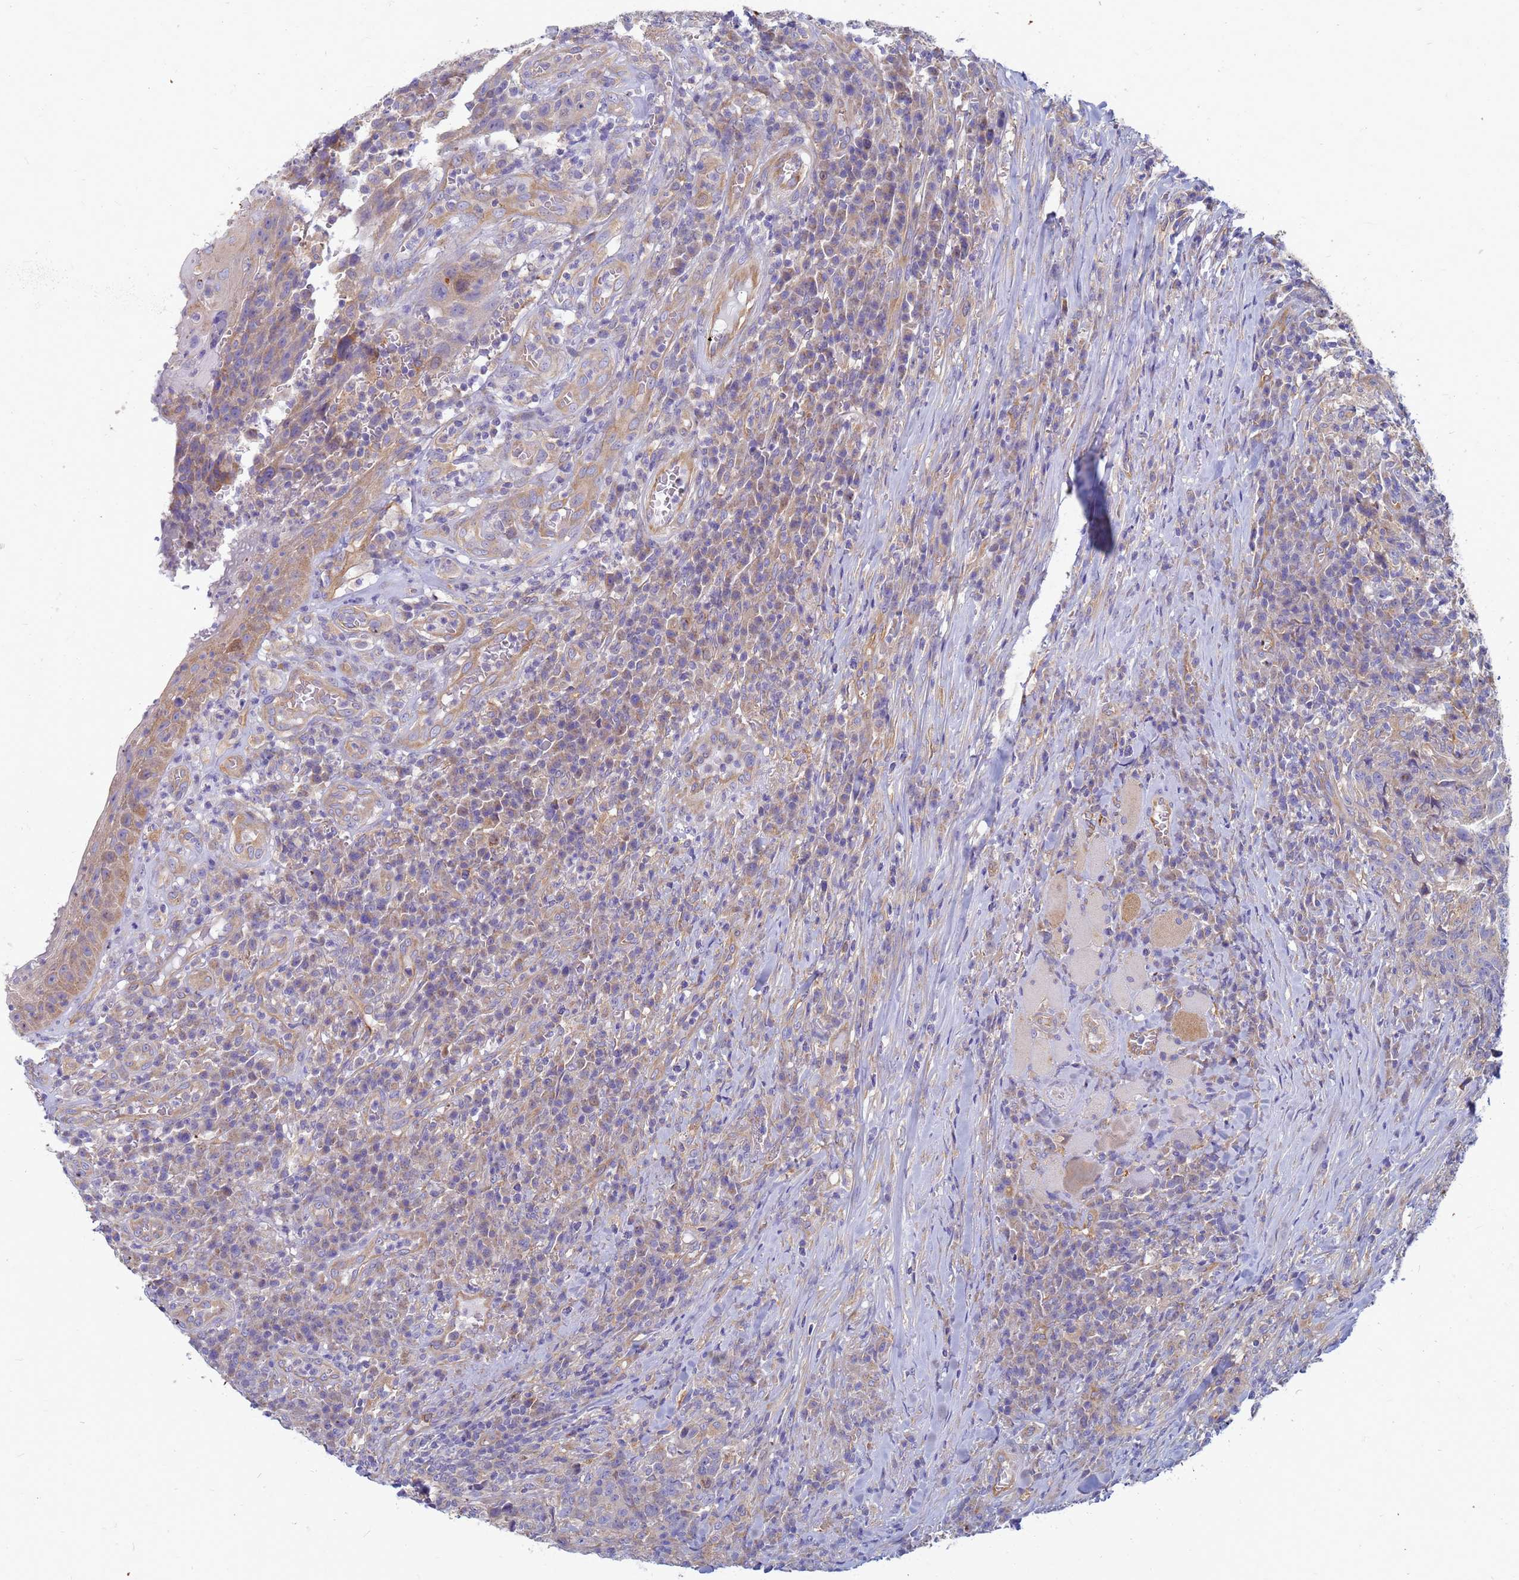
{"staining": {"intensity": "weak", "quantity": "<25%", "location": "cytoplasmic/membranous"}, "tissue": "head and neck cancer", "cell_type": "Tumor cells", "image_type": "cancer", "snomed": [{"axis": "morphology", "description": "Squamous cell carcinoma, NOS"}, {"axis": "topography", "description": "Head-Neck"}], "caption": "Image shows no significant protein expression in tumor cells of head and neck cancer (squamous cell carcinoma).", "gene": "EEA1", "patient": {"sex": "male", "age": 66}}